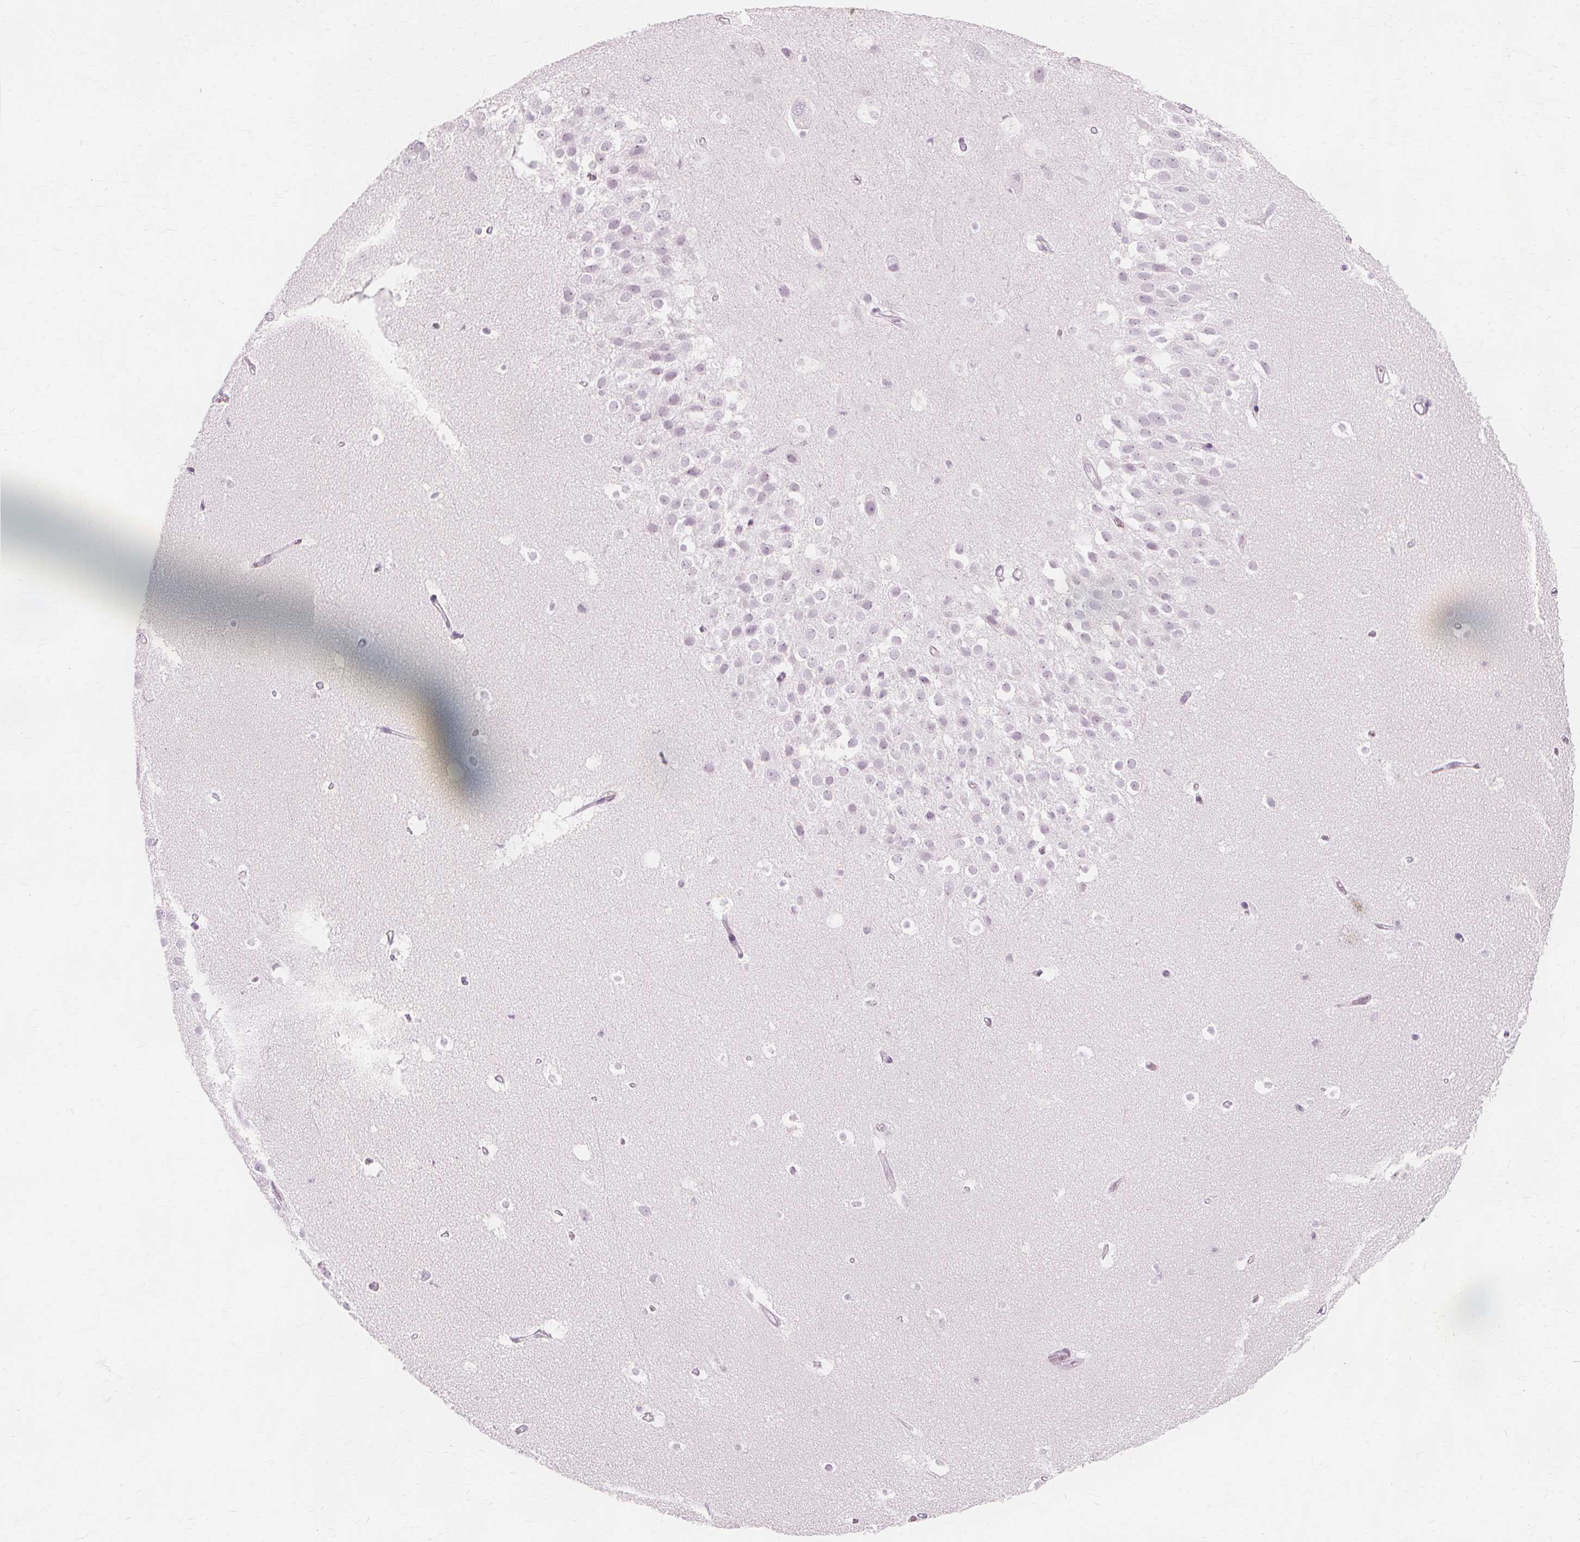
{"staining": {"intensity": "negative", "quantity": "none", "location": "none"}, "tissue": "hippocampus", "cell_type": "Glial cells", "image_type": "normal", "snomed": [{"axis": "morphology", "description": "Normal tissue, NOS"}, {"axis": "topography", "description": "Hippocampus"}], "caption": "Immunohistochemistry (IHC) photomicrograph of normal human hippocampus stained for a protein (brown), which reveals no positivity in glial cells. (DAB immunohistochemistry (IHC) with hematoxylin counter stain).", "gene": "TFF1", "patient": {"sex": "male", "age": 26}}